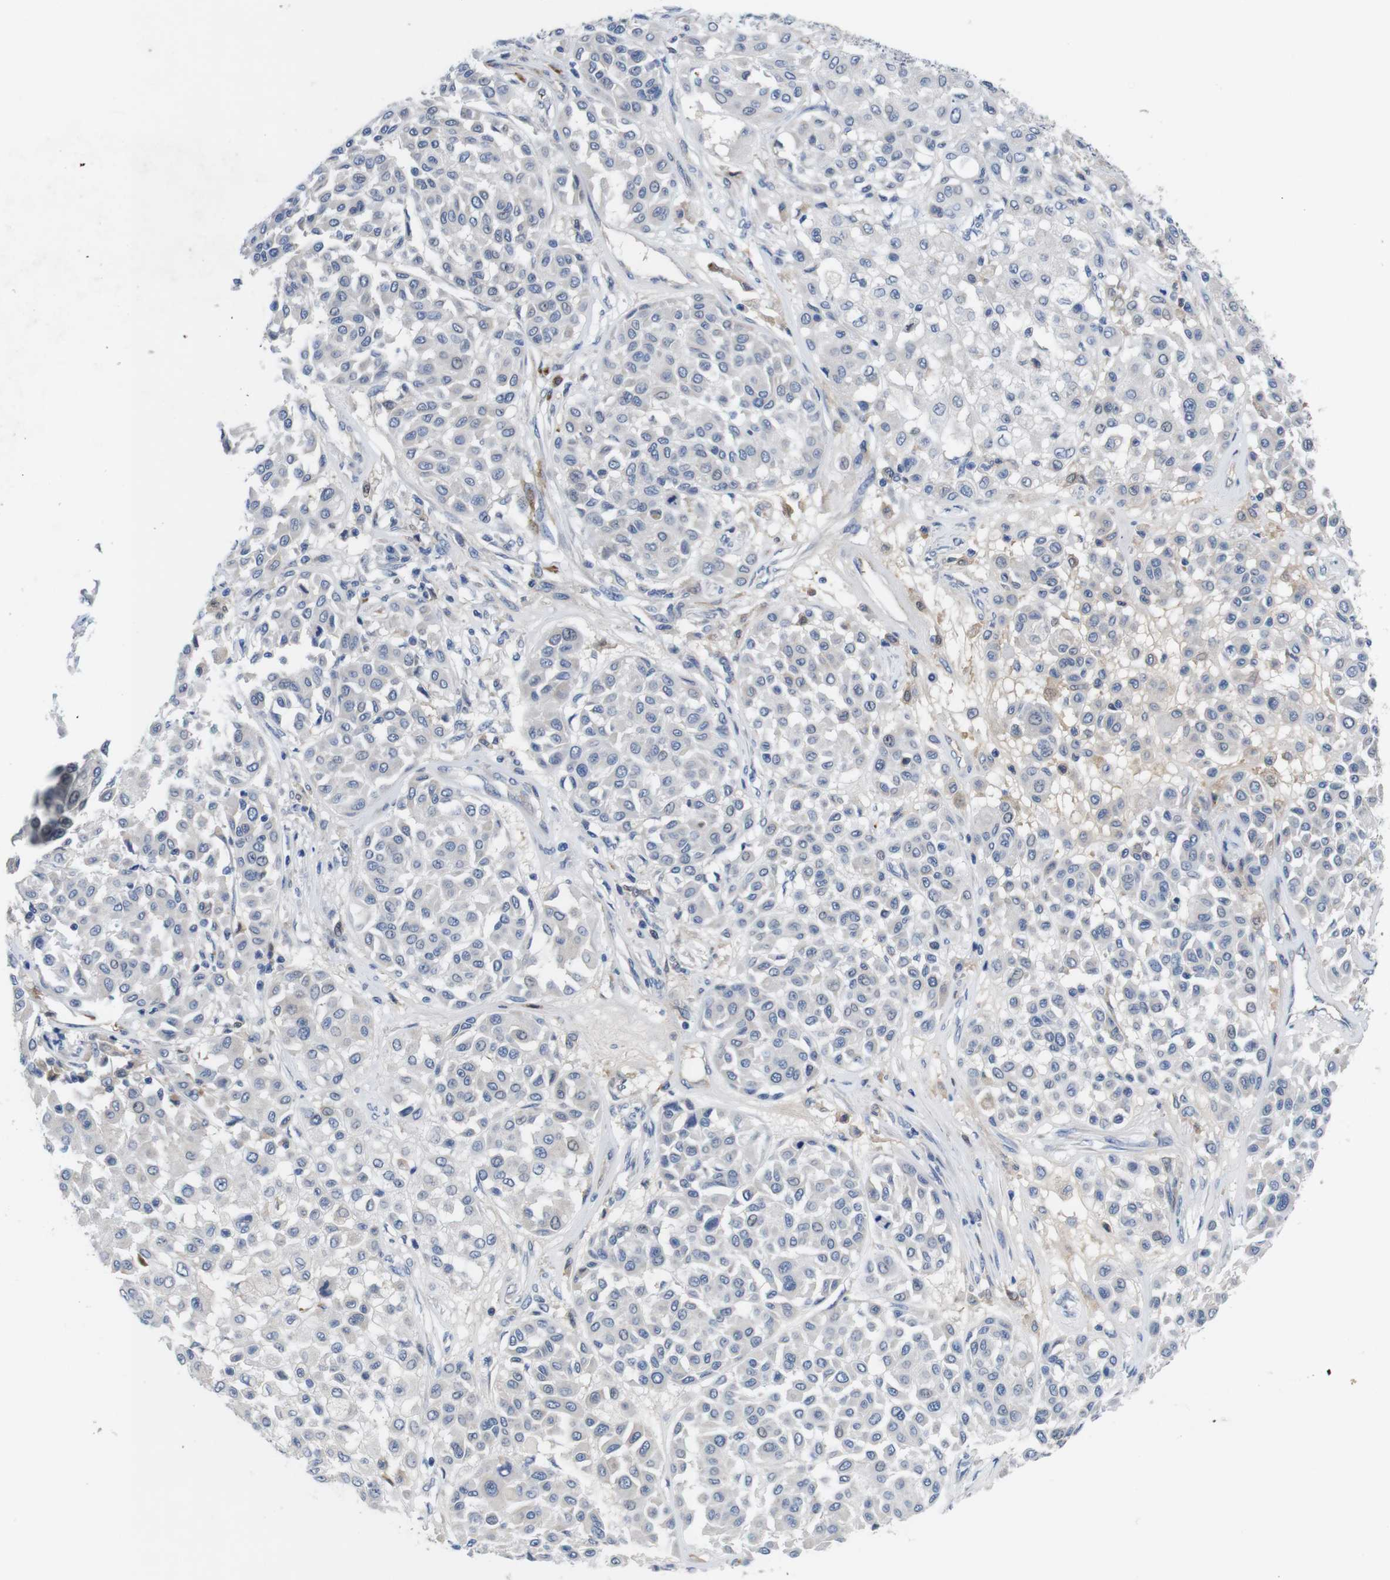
{"staining": {"intensity": "weak", "quantity": "<25%", "location": "cytoplasmic/membranous"}, "tissue": "melanoma", "cell_type": "Tumor cells", "image_type": "cancer", "snomed": [{"axis": "morphology", "description": "Malignant melanoma, Metastatic site"}, {"axis": "topography", "description": "Soft tissue"}], "caption": "The histopathology image reveals no staining of tumor cells in melanoma.", "gene": "C1RL", "patient": {"sex": "male", "age": 41}}